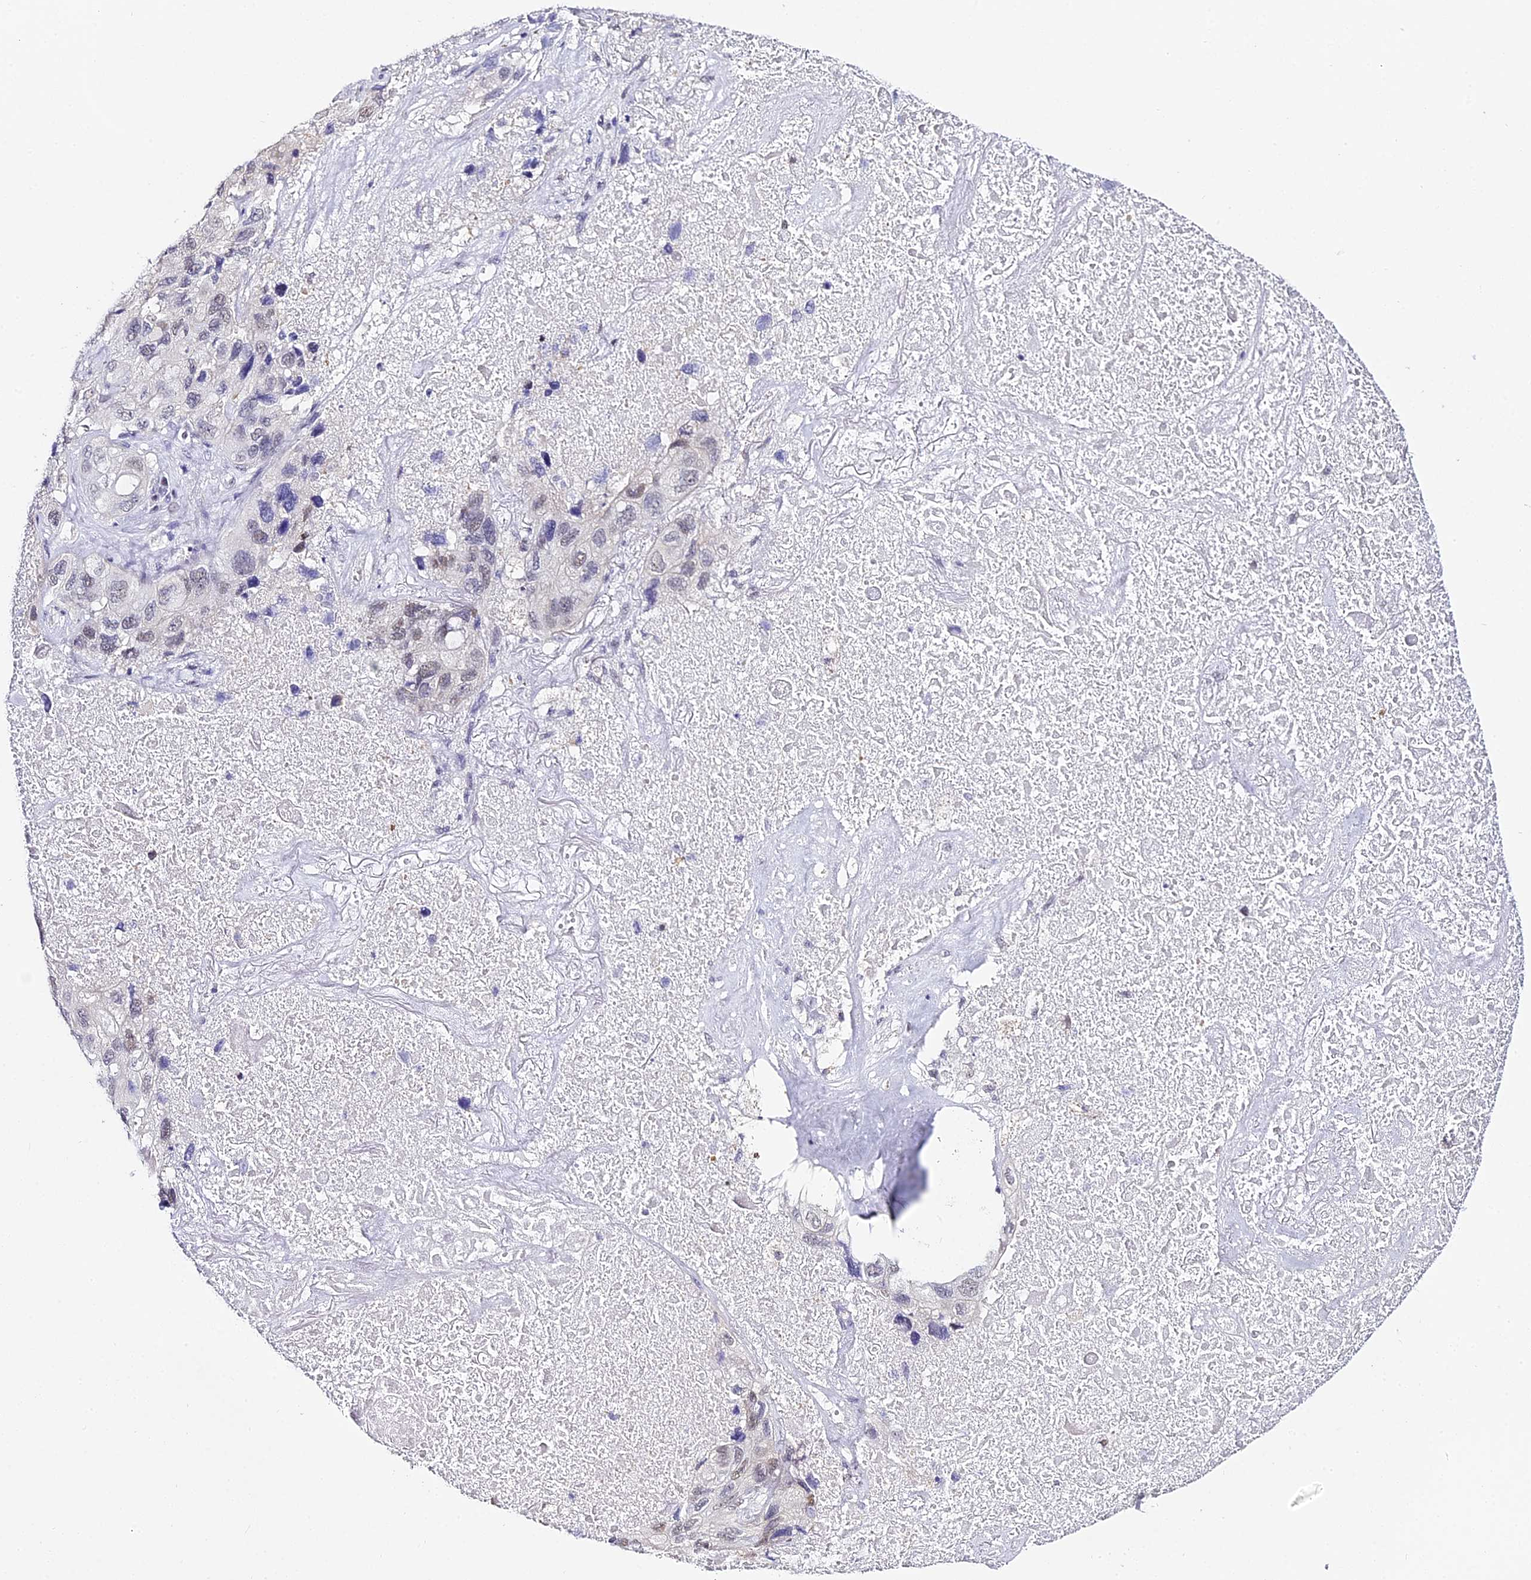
{"staining": {"intensity": "weak", "quantity": "25%-75%", "location": "nuclear"}, "tissue": "lung cancer", "cell_type": "Tumor cells", "image_type": "cancer", "snomed": [{"axis": "morphology", "description": "Squamous cell carcinoma, NOS"}, {"axis": "topography", "description": "Lung"}], "caption": "Human lung cancer (squamous cell carcinoma) stained with a brown dye exhibits weak nuclear positive expression in about 25%-75% of tumor cells.", "gene": "ABHD14A-ACY1", "patient": {"sex": "female", "age": 73}}